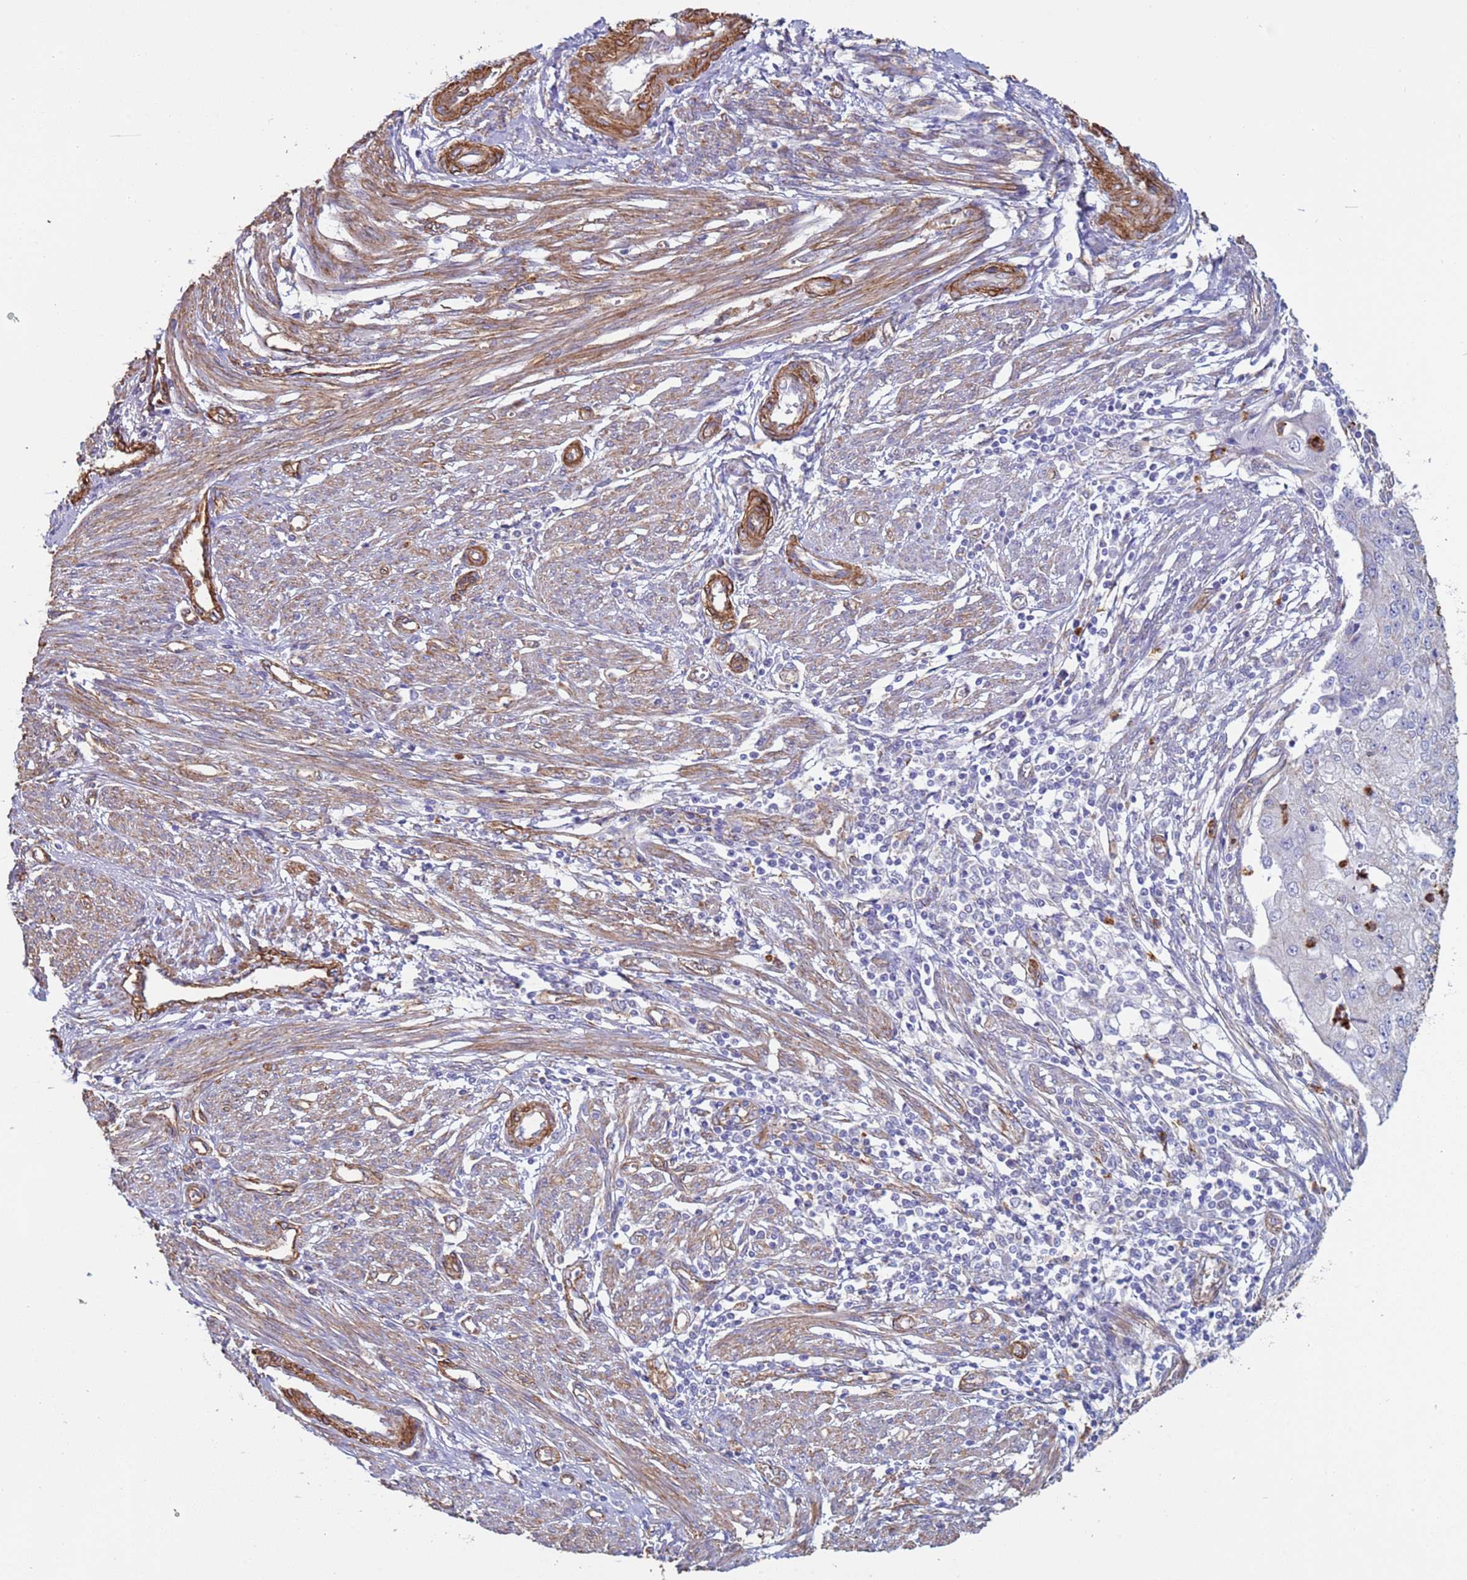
{"staining": {"intensity": "negative", "quantity": "none", "location": "none"}, "tissue": "endometrial cancer", "cell_type": "Tumor cells", "image_type": "cancer", "snomed": [{"axis": "morphology", "description": "Adenocarcinoma, NOS"}, {"axis": "topography", "description": "Endometrium"}], "caption": "The immunohistochemistry photomicrograph has no significant expression in tumor cells of endometrial cancer tissue.", "gene": "GASK1A", "patient": {"sex": "female", "age": 56}}